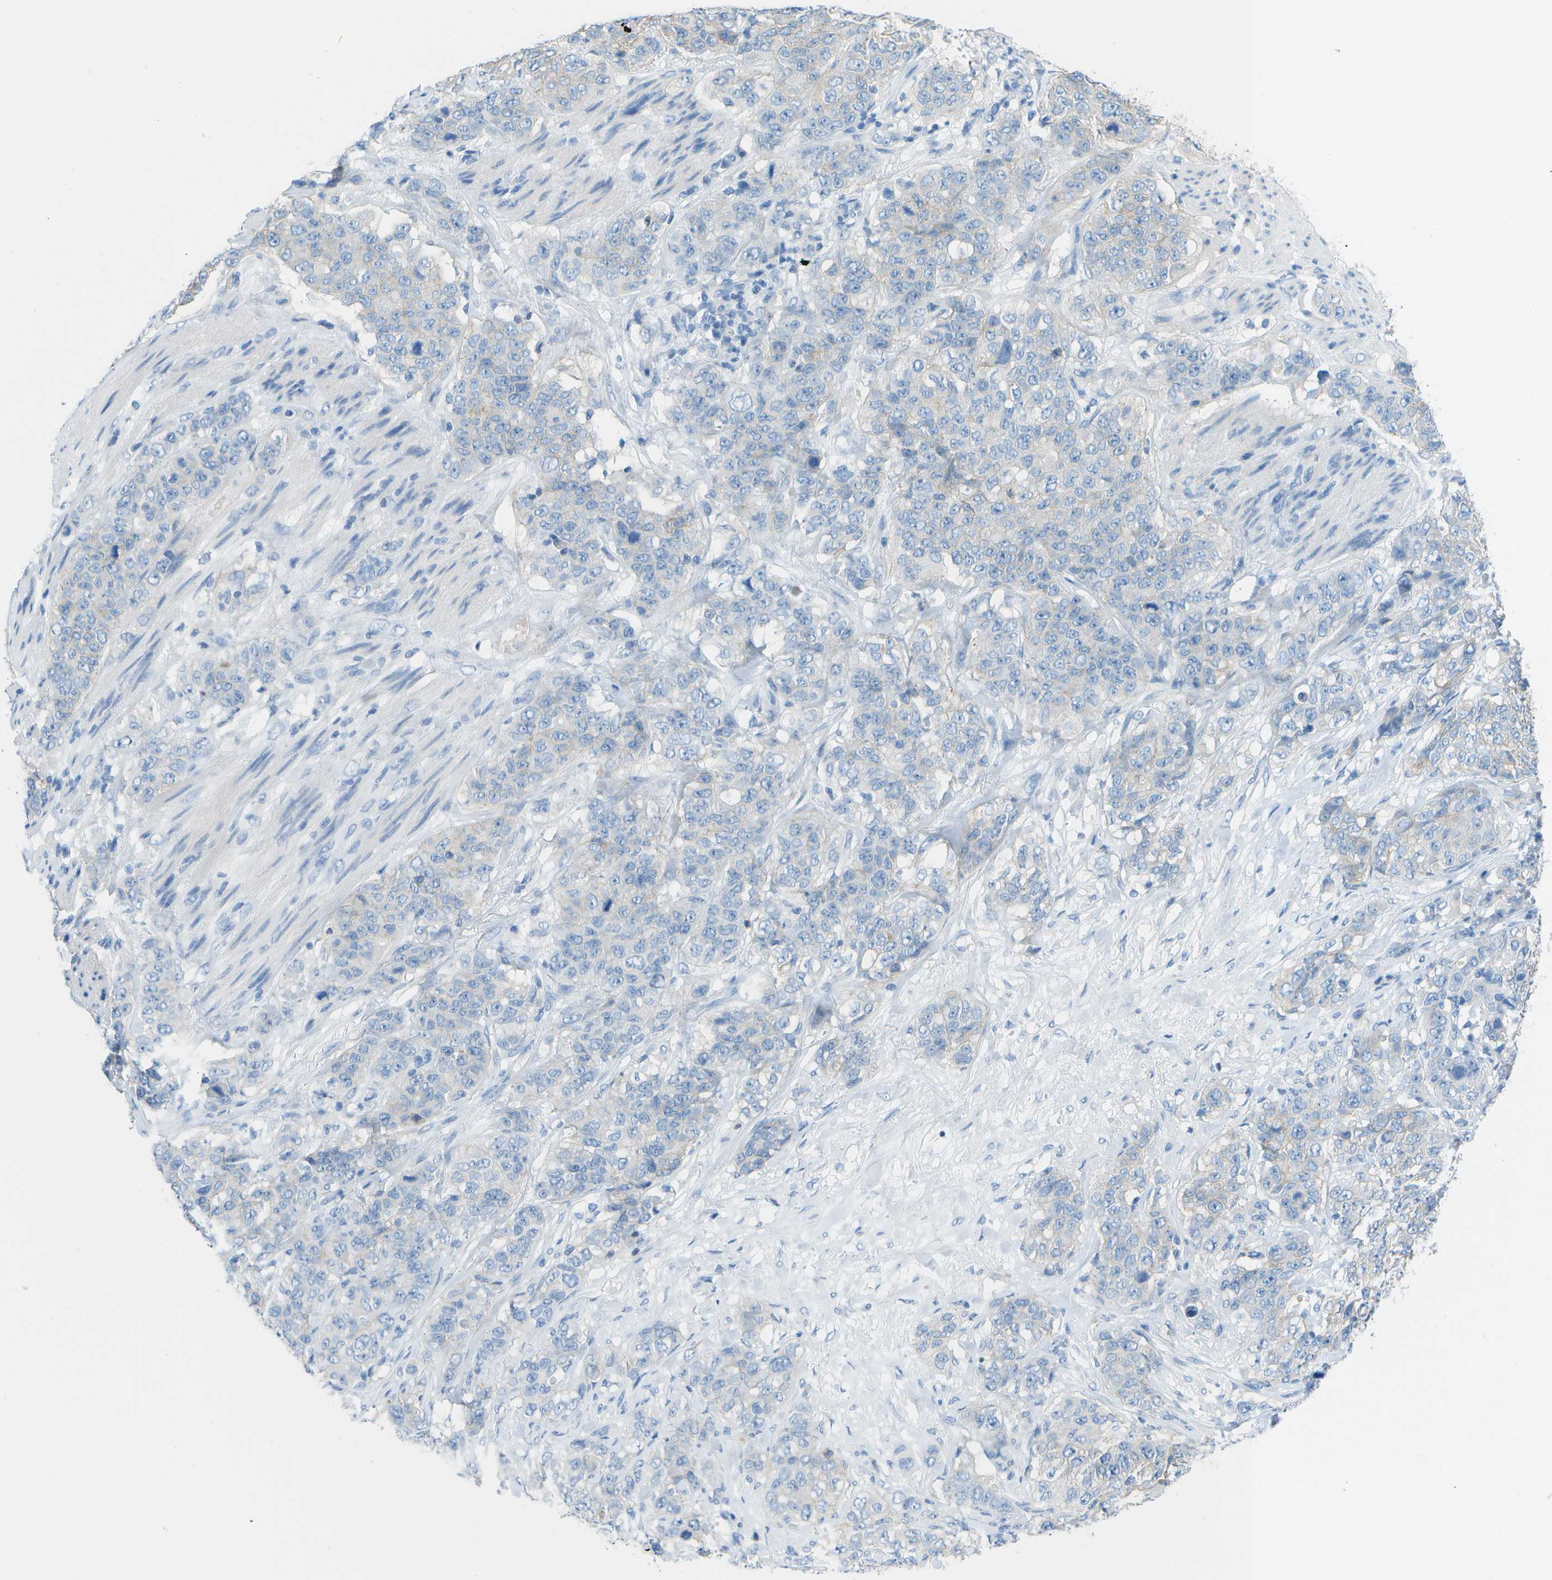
{"staining": {"intensity": "negative", "quantity": "none", "location": "none"}, "tissue": "stomach cancer", "cell_type": "Tumor cells", "image_type": "cancer", "snomed": [{"axis": "morphology", "description": "Adenocarcinoma, NOS"}, {"axis": "topography", "description": "Stomach"}], "caption": "Immunohistochemistry histopathology image of neoplastic tissue: human adenocarcinoma (stomach) stained with DAB (3,3'-diaminobenzidine) shows no significant protein staining in tumor cells.", "gene": "CD46", "patient": {"sex": "male", "age": 48}}